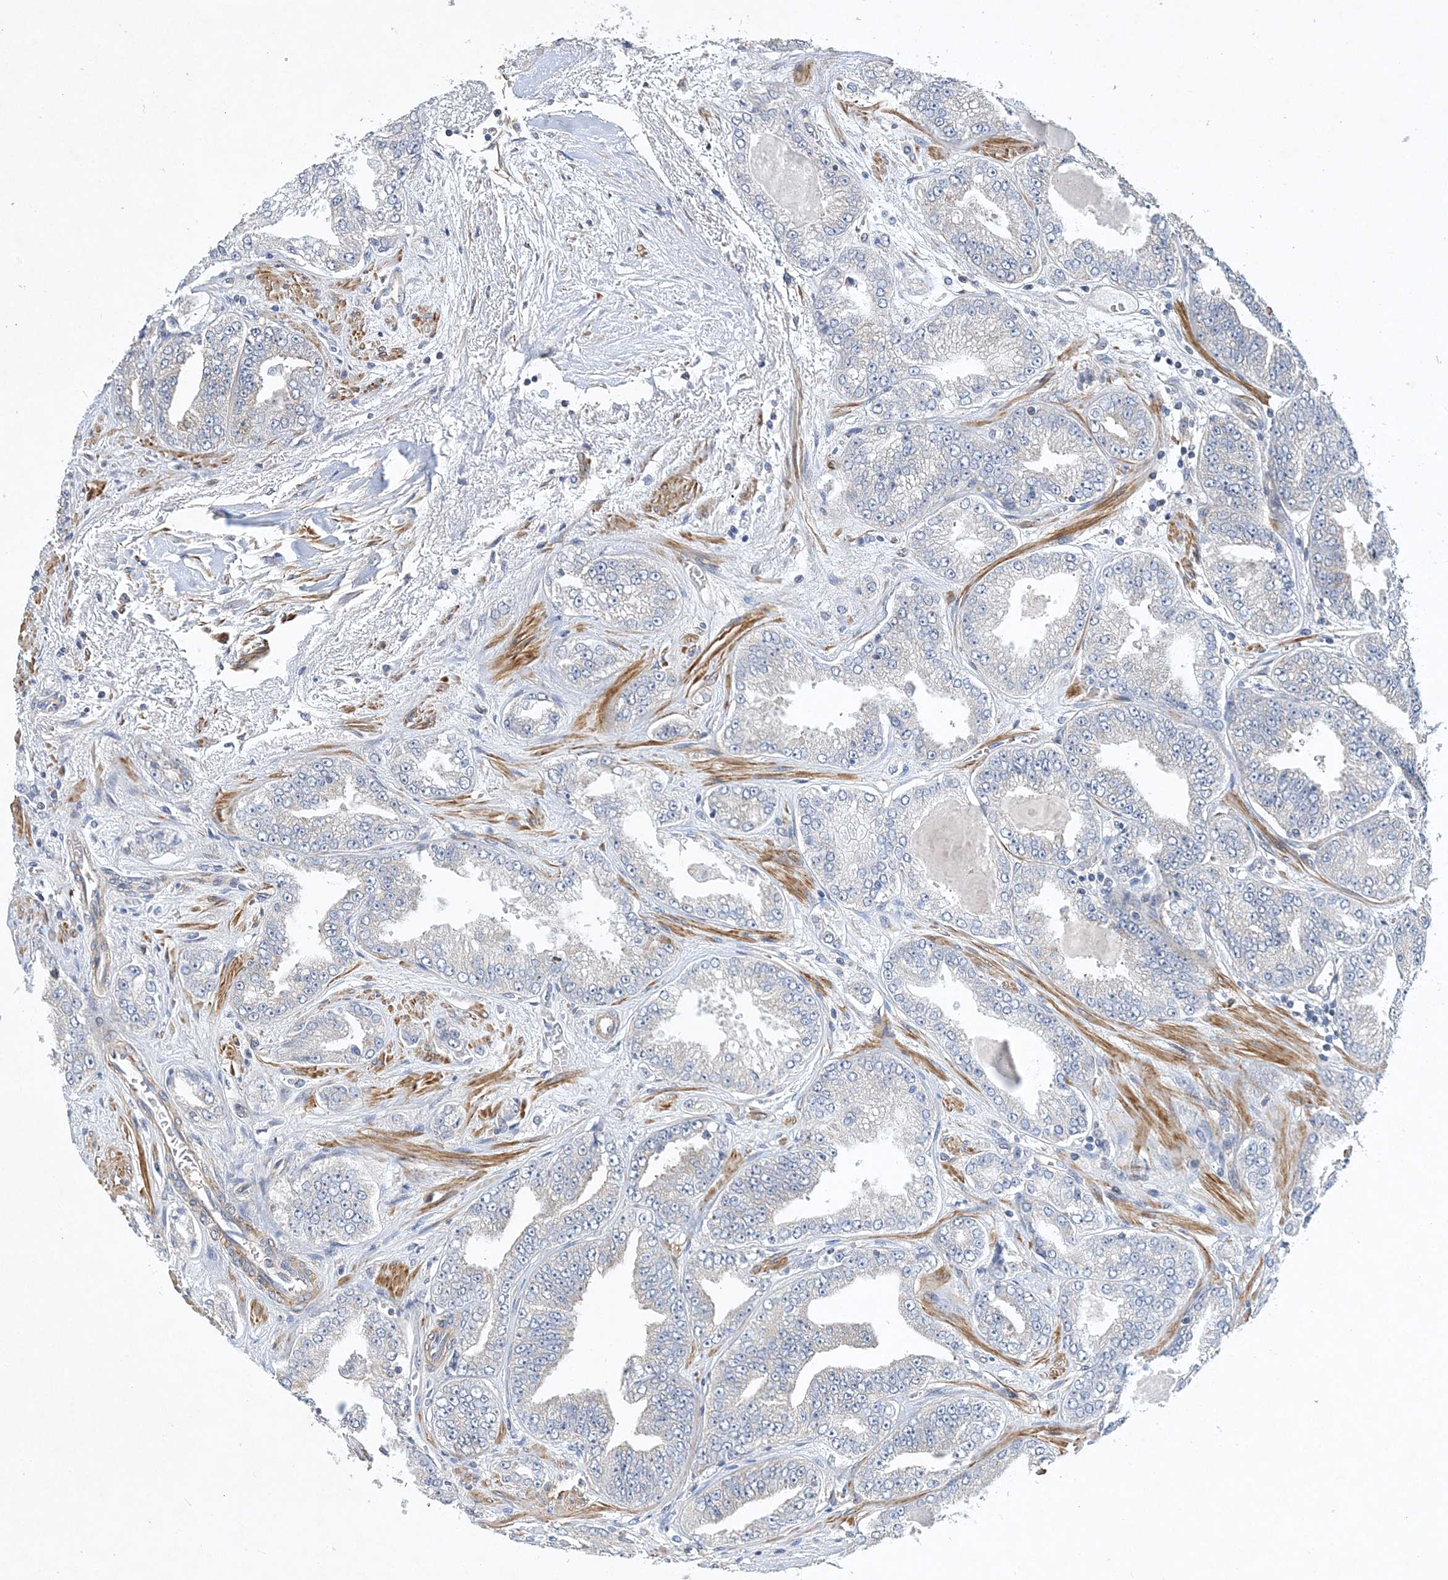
{"staining": {"intensity": "negative", "quantity": "none", "location": "none"}, "tissue": "prostate cancer", "cell_type": "Tumor cells", "image_type": "cancer", "snomed": [{"axis": "morphology", "description": "Adenocarcinoma, High grade"}, {"axis": "topography", "description": "Prostate"}], "caption": "Human prostate adenocarcinoma (high-grade) stained for a protein using immunohistochemistry (IHC) reveals no positivity in tumor cells.", "gene": "MAP4K5", "patient": {"sex": "male", "age": 71}}